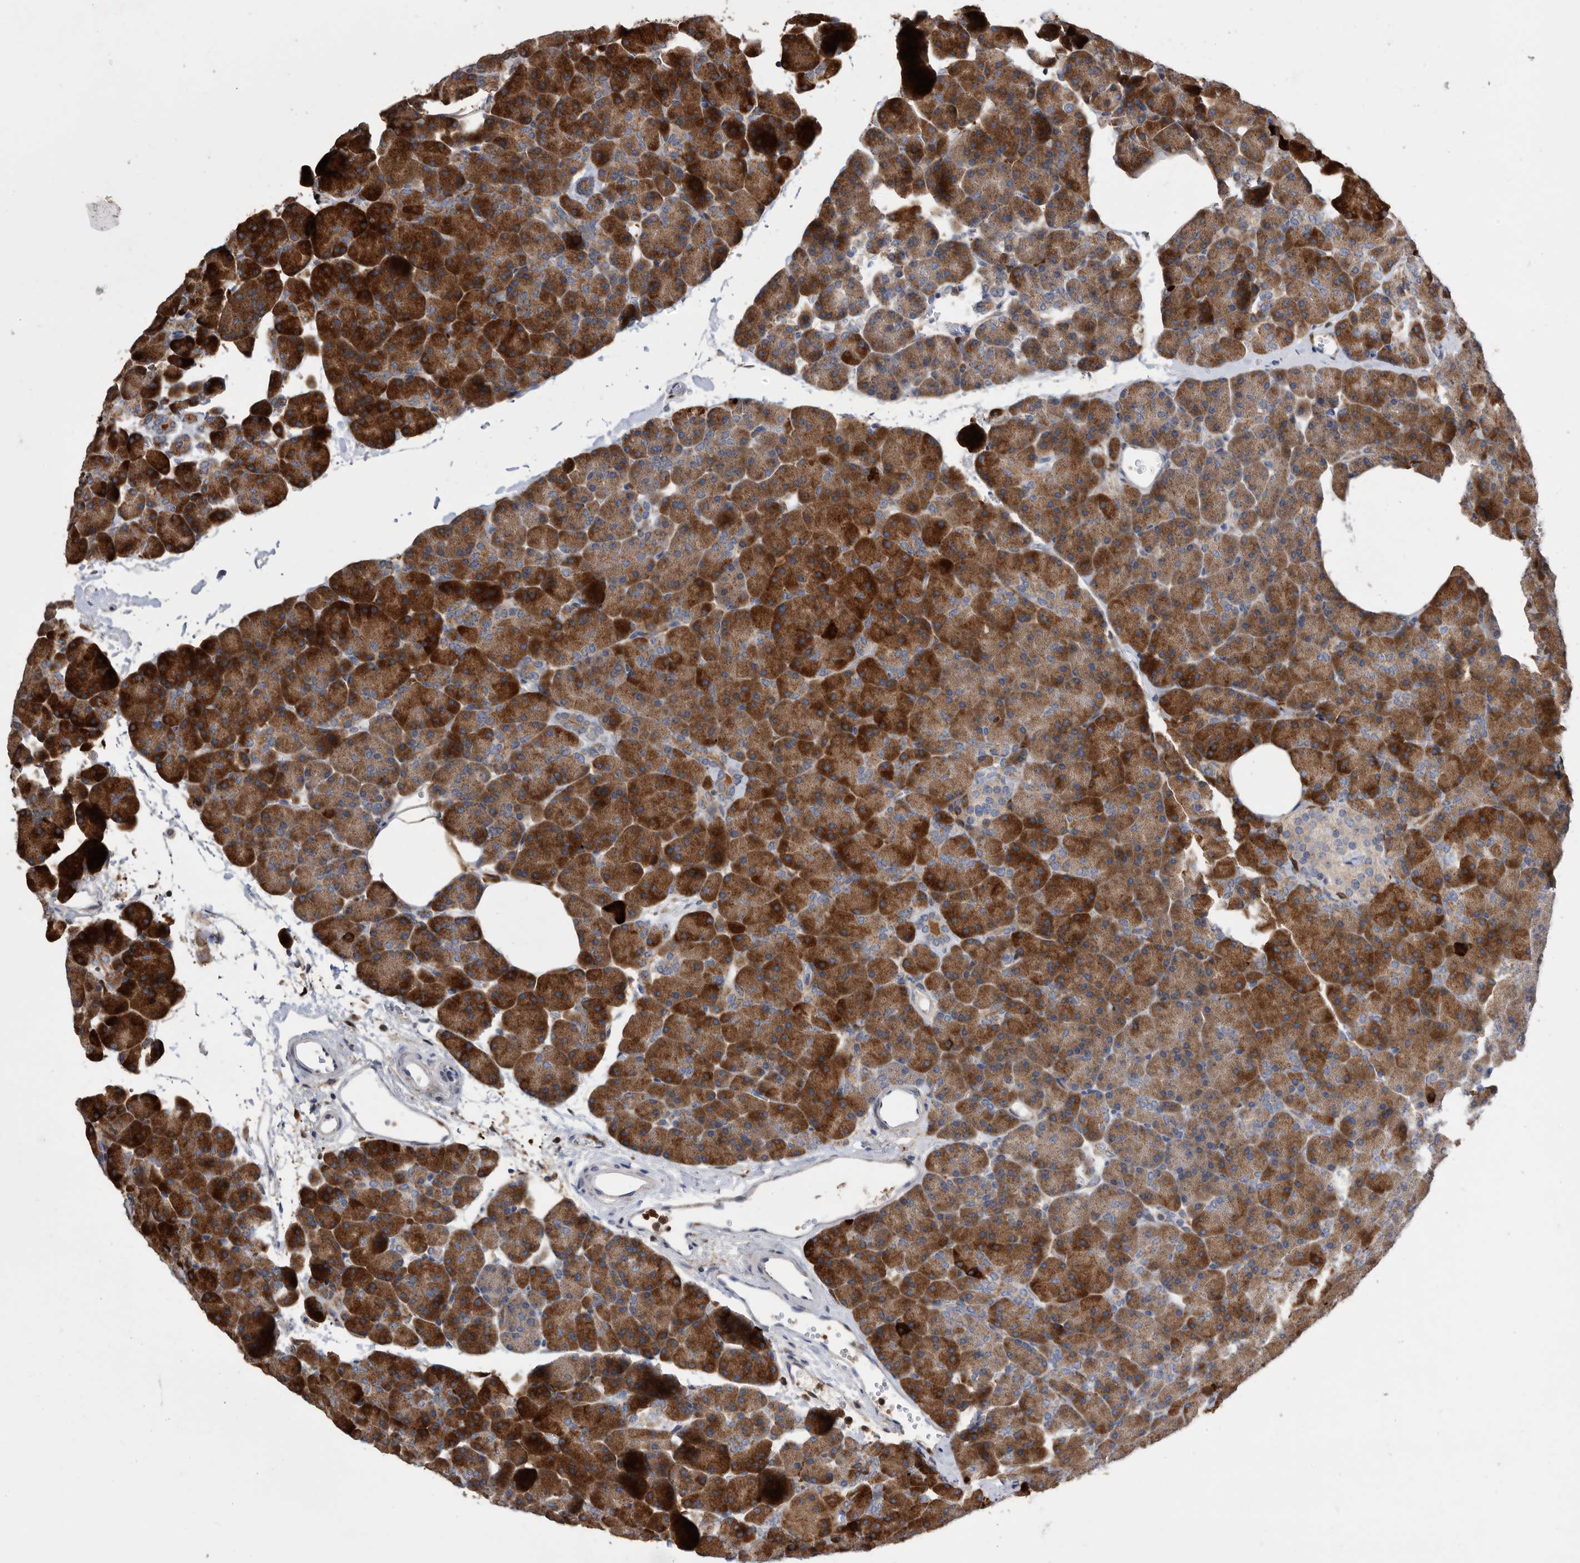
{"staining": {"intensity": "strong", "quantity": ">75%", "location": "cytoplasmic/membranous"}, "tissue": "pancreas", "cell_type": "Exocrine glandular cells", "image_type": "normal", "snomed": [{"axis": "morphology", "description": "Normal tissue, NOS"}, {"axis": "morphology", "description": "Carcinoid, malignant, NOS"}, {"axis": "topography", "description": "Pancreas"}], "caption": "Human pancreas stained for a protein (brown) demonstrates strong cytoplasmic/membranous positive staining in approximately >75% of exocrine glandular cells.", "gene": "CRISPLD2", "patient": {"sex": "female", "age": 35}}